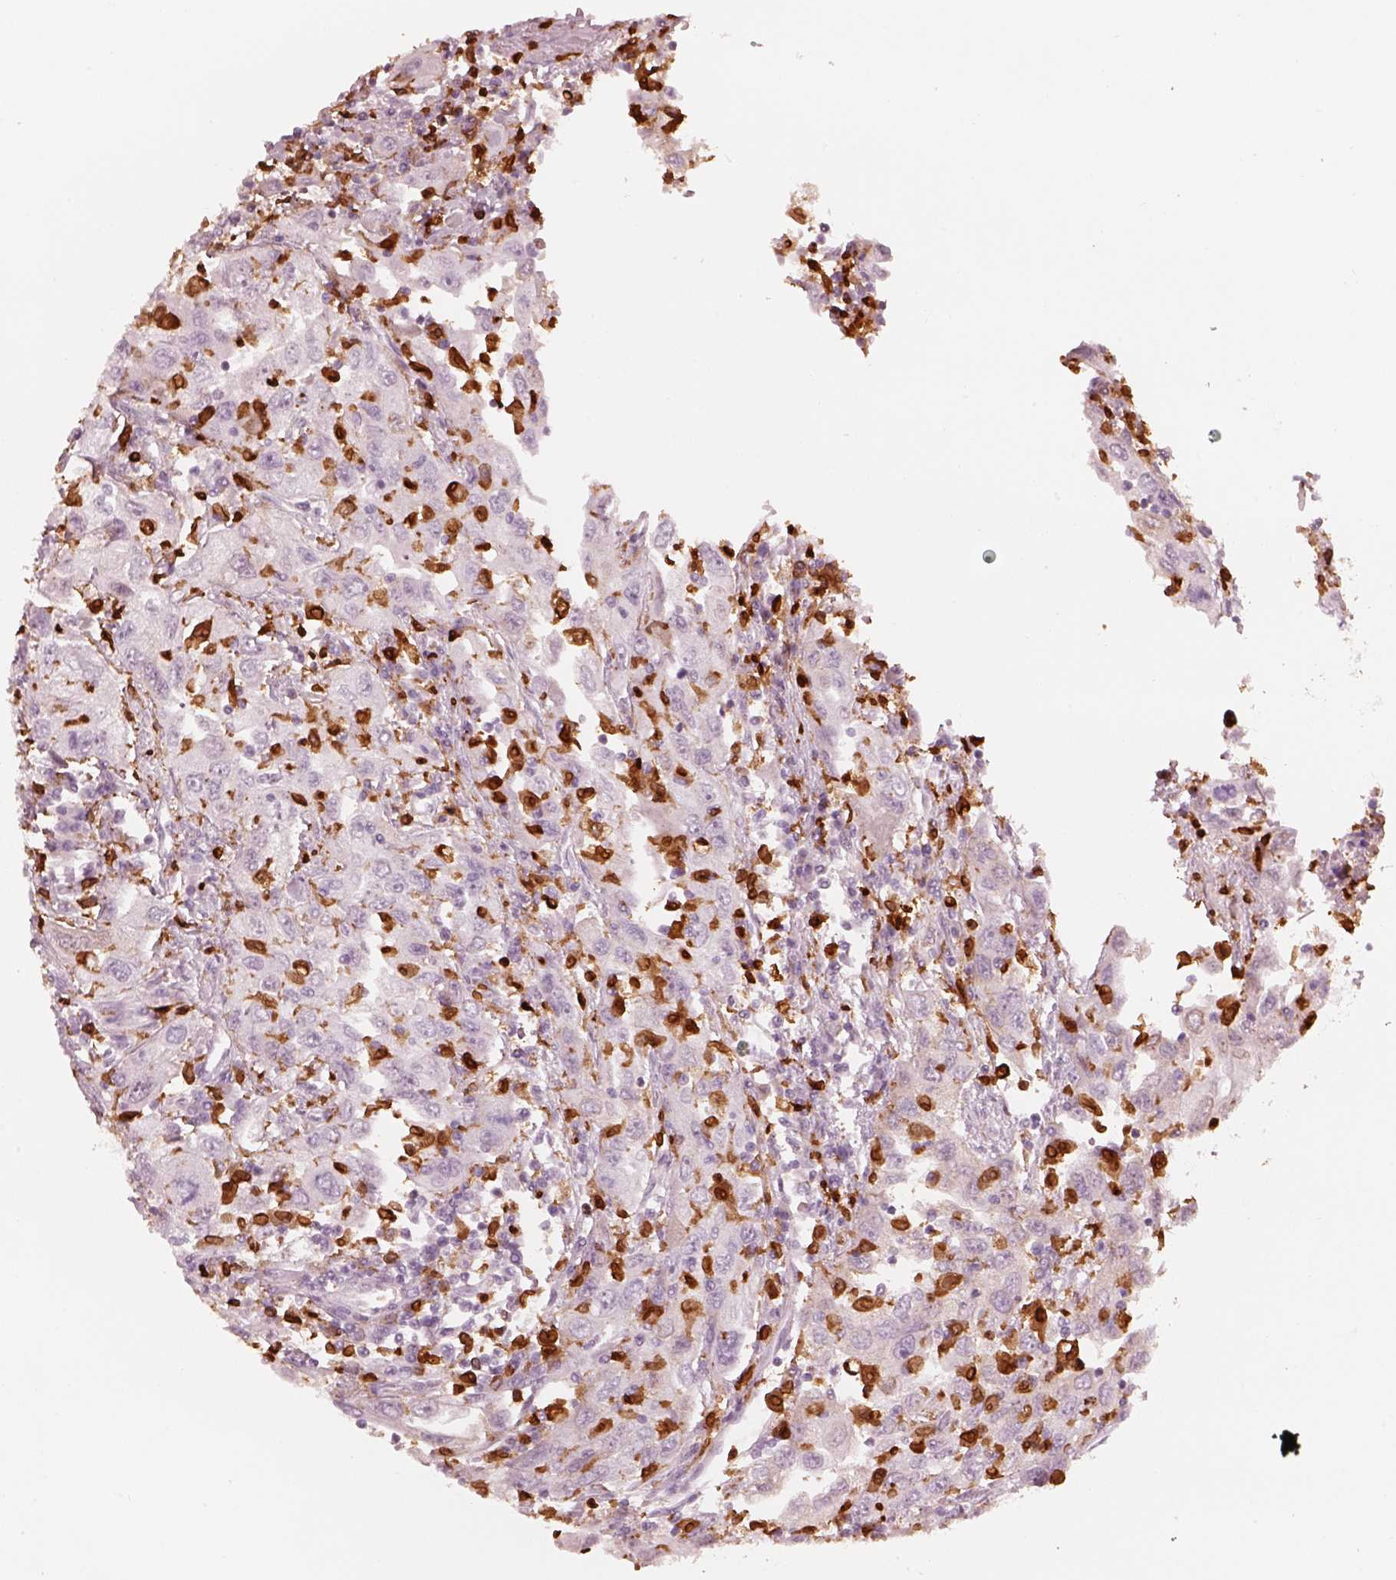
{"staining": {"intensity": "negative", "quantity": "none", "location": "none"}, "tissue": "urothelial cancer", "cell_type": "Tumor cells", "image_type": "cancer", "snomed": [{"axis": "morphology", "description": "Urothelial carcinoma, High grade"}, {"axis": "topography", "description": "Urinary bladder"}], "caption": "Histopathology image shows no protein staining in tumor cells of urothelial cancer tissue.", "gene": "ALOX5", "patient": {"sex": "male", "age": 76}}